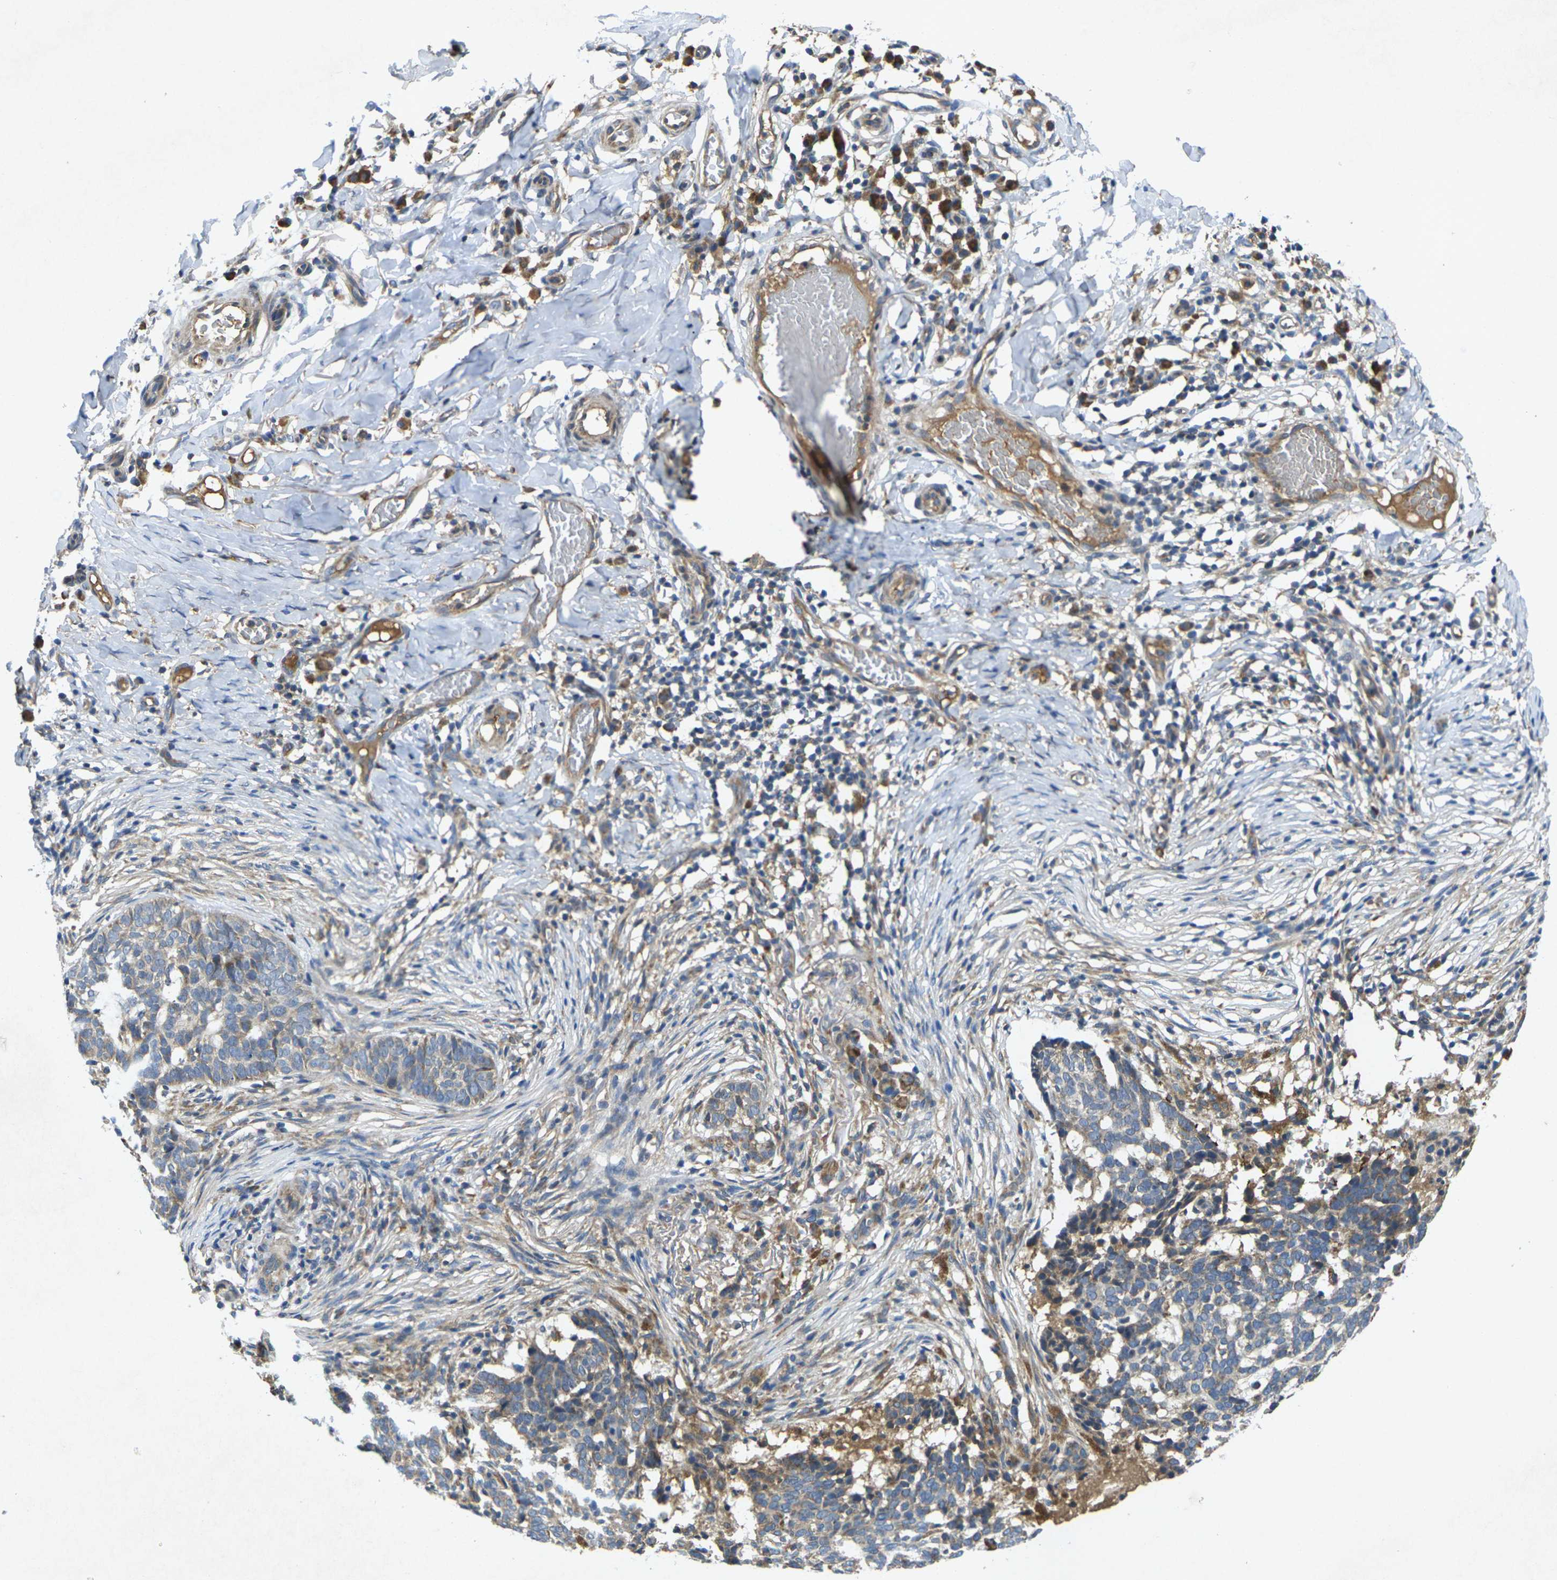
{"staining": {"intensity": "weak", "quantity": "<25%", "location": "cytoplasmic/membranous"}, "tissue": "skin cancer", "cell_type": "Tumor cells", "image_type": "cancer", "snomed": [{"axis": "morphology", "description": "Basal cell carcinoma"}, {"axis": "topography", "description": "Skin"}], "caption": "This image is of skin cancer (basal cell carcinoma) stained with immunohistochemistry to label a protein in brown with the nuclei are counter-stained blue. There is no expression in tumor cells.", "gene": "KIF1B", "patient": {"sex": "male", "age": 85}}